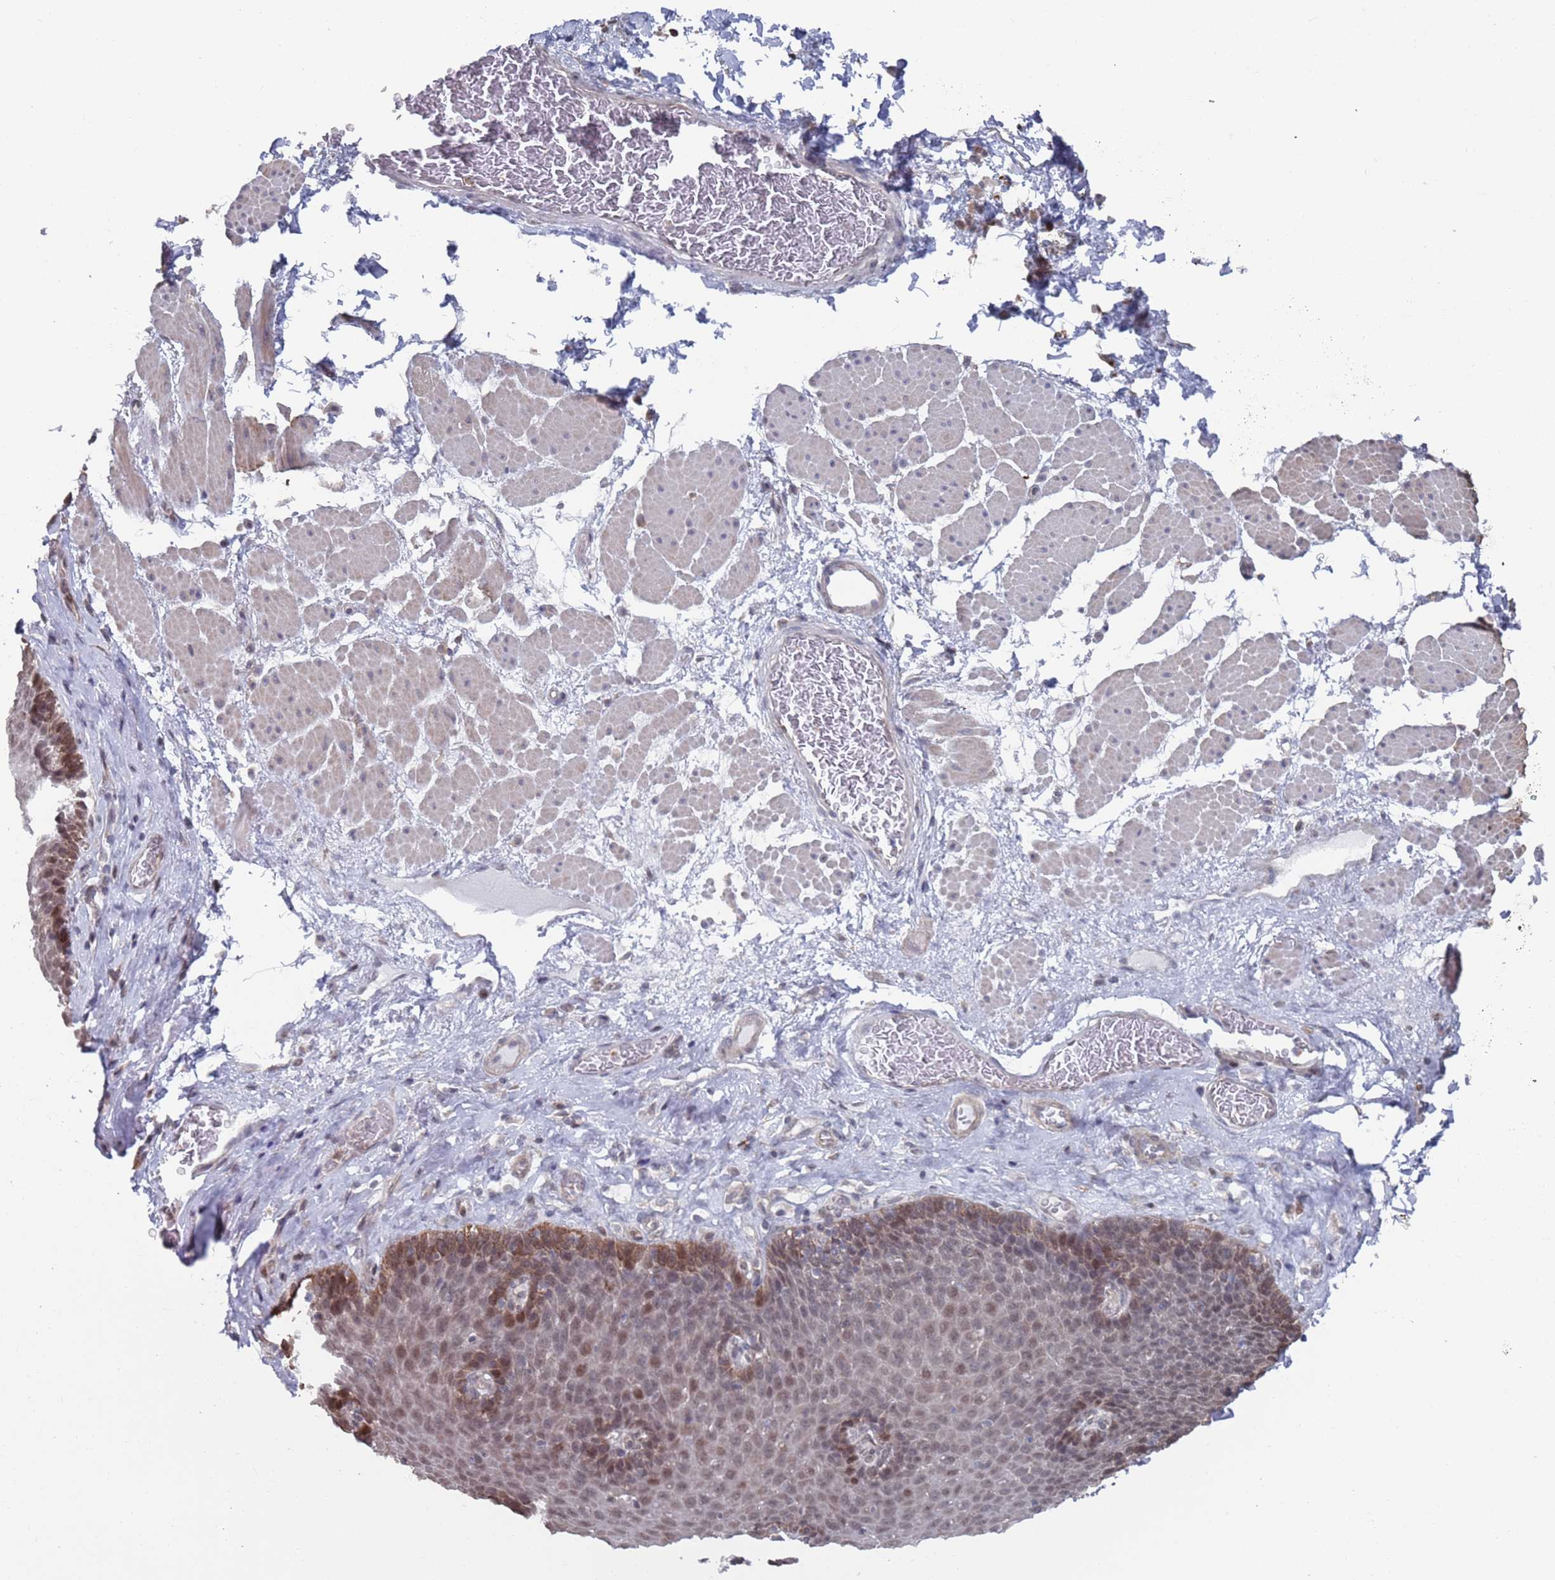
{"staining": {"intensity": "moderate", "quantity": "25%-75%", "location": "cytoplasmic/membranous,nuclear"}, "tissue": "esophagus", "cell_type": "Squamous epithelial cells", "image_type": "normal", "snomed": [{"axis": "morphology", "description": "Normal tissue, NOS"}, {"axis": "topography", "description": "Esophagus"}], "caption": "A high-resolution micrograph shows immunohistochemistry (IHC) staining of benign esophagus, which displays moderate cytoplasmic/membranous,nuclear staining in approximately 25%-75% of squamous epithelial cells.", "gene": "DGKD", "patient": {"sex": "female", "age": 66}}